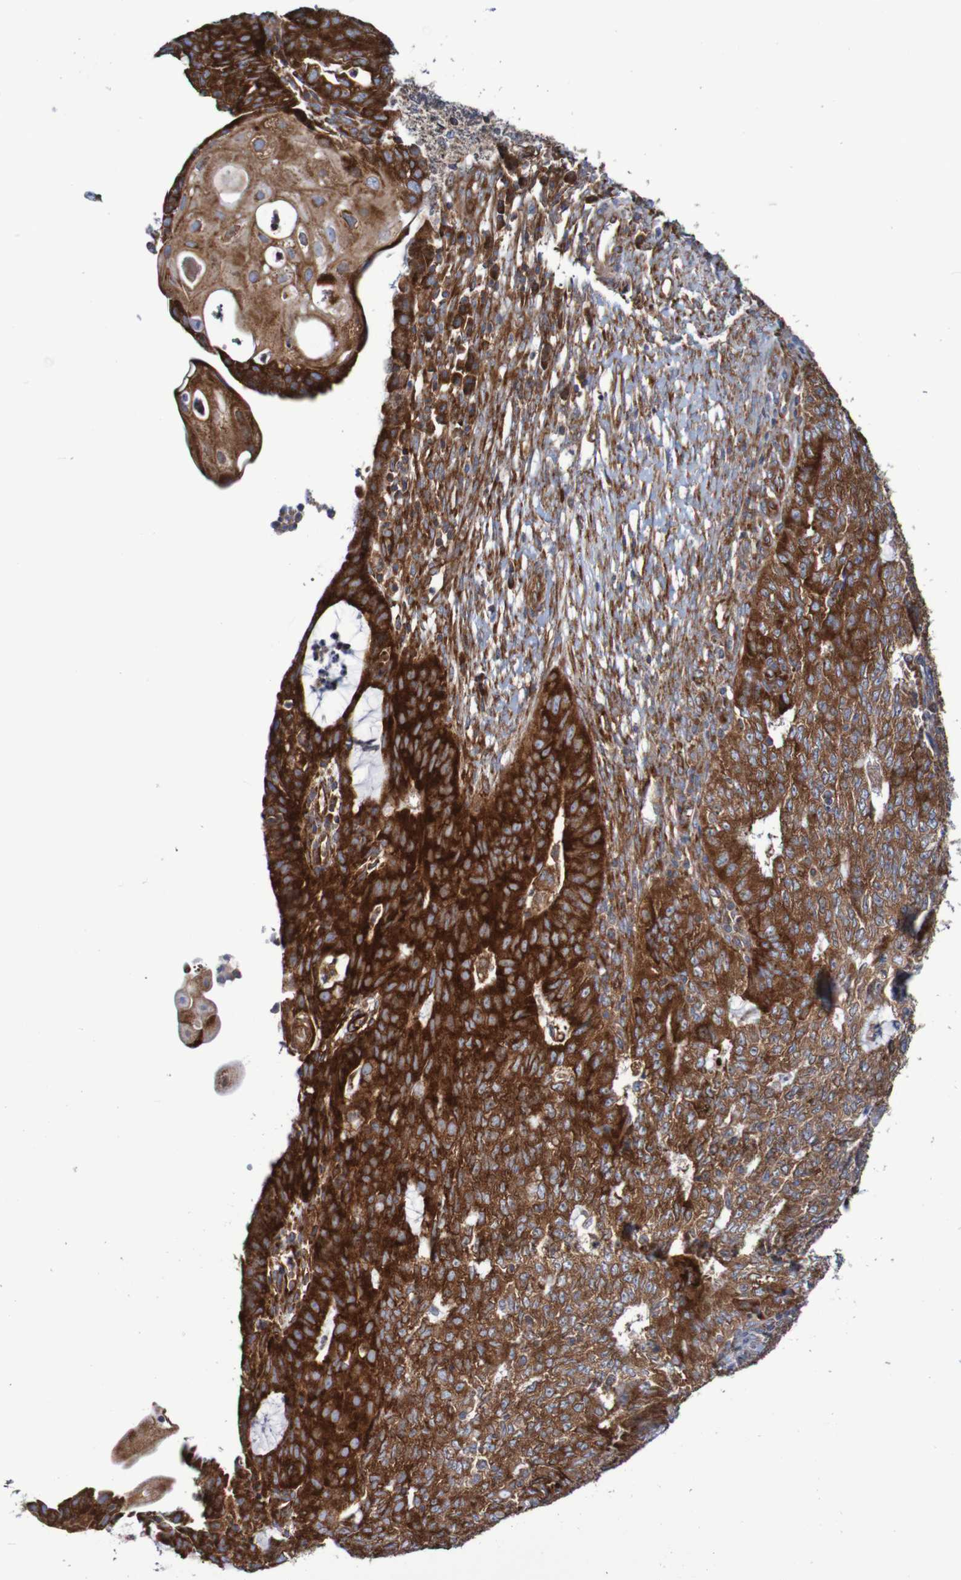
{"staining": {"intensity": "strong", "quantity": ">75%", "location": "cytoplasmic/membranous"}, "tissue": "endometrial cancer", "cell_type": "Tumor cells", "image_type": "cancer", "snomed": [{"axis": "morphology", "description": "Adenocarcinoma, NOS"}, {"axis": "topography", "description": "Endometrium"}], "caption": "Endometrial cancer stained with a brown dye reveals strong cytoplasmic/membranous positive staining in about >75% of tumor cells.", "gene": "FXR2", "patient": {"sex": "female", "age": 32}}